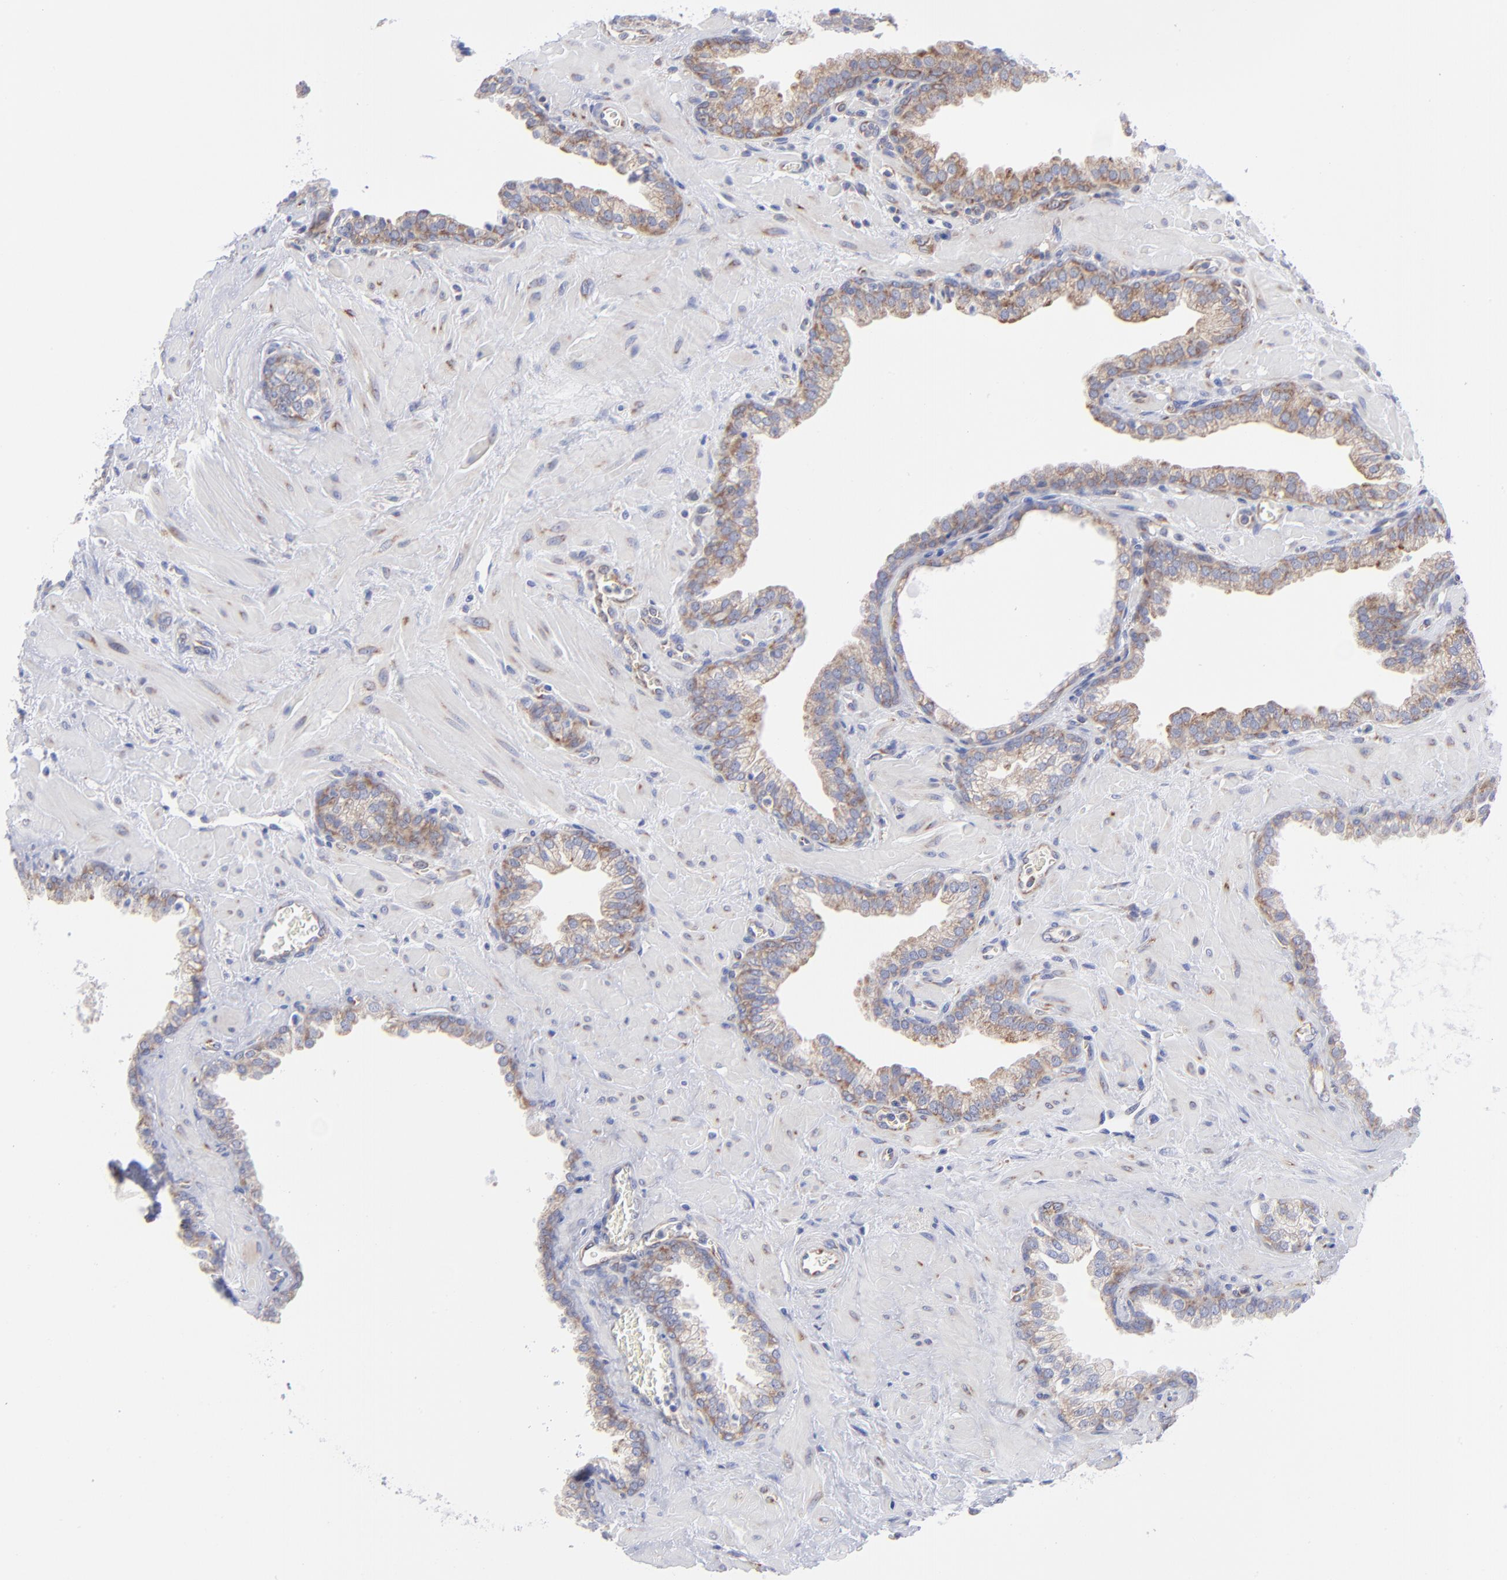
{"staining": {"intensity": "moderate", "quantity": ">75%", "location": "cytoplasmic/membranous"}, "tissue": "prostate", "cell_type": "Glandular cells", "image_type": "normal", "snomed": [{"axis": "morphology", "description": "Normal tissue, NOS"}, {"axis": "topography", "description": "Prostate"}], "caption": "IHC micrograph of benign prostate stained for a protein (brown), which displays medium levels of moderate cytoplasmic/membranous positivity in about >75% of glandular cells.", "gene": "EIF2AK2", "patient": {"sex": "male", "age": 60}}